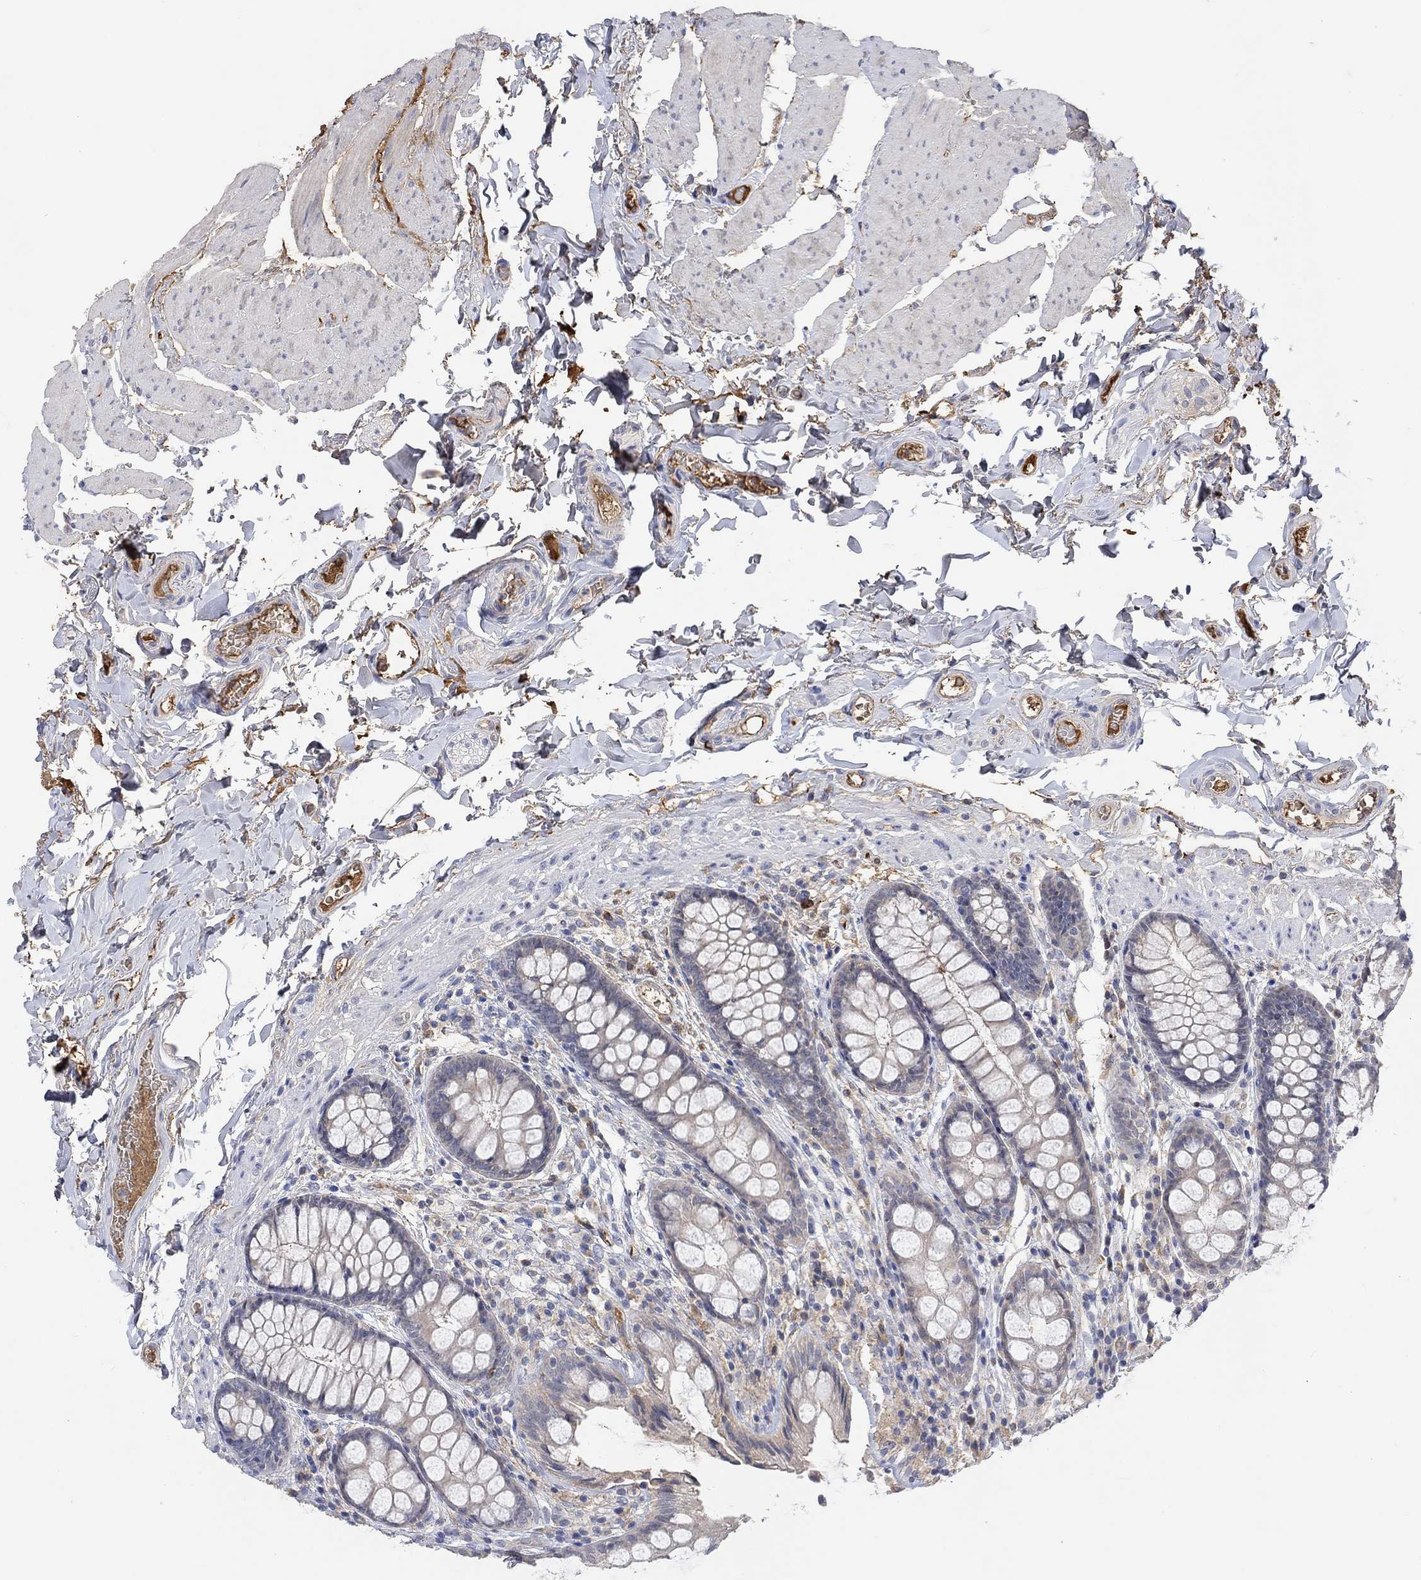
{"staining": {"intensity": "negative", "quantity": "none", "location": "none"}, "tissue": "colon", "cell_type": "Endothelial cells", "image_type": "normal", "snomed": [{"axis": "morphology", "description": "Normal tissue, NOS"}, {"axis": "topography", "description": "Colon"}], "caption": "Immunohistochemistry photomicrograph of normal human colon stained for a protein (brown), which shows no staining in endothelial cells.", "gene": "MSTN", "patient": {"sex": "female", "age": 86}}